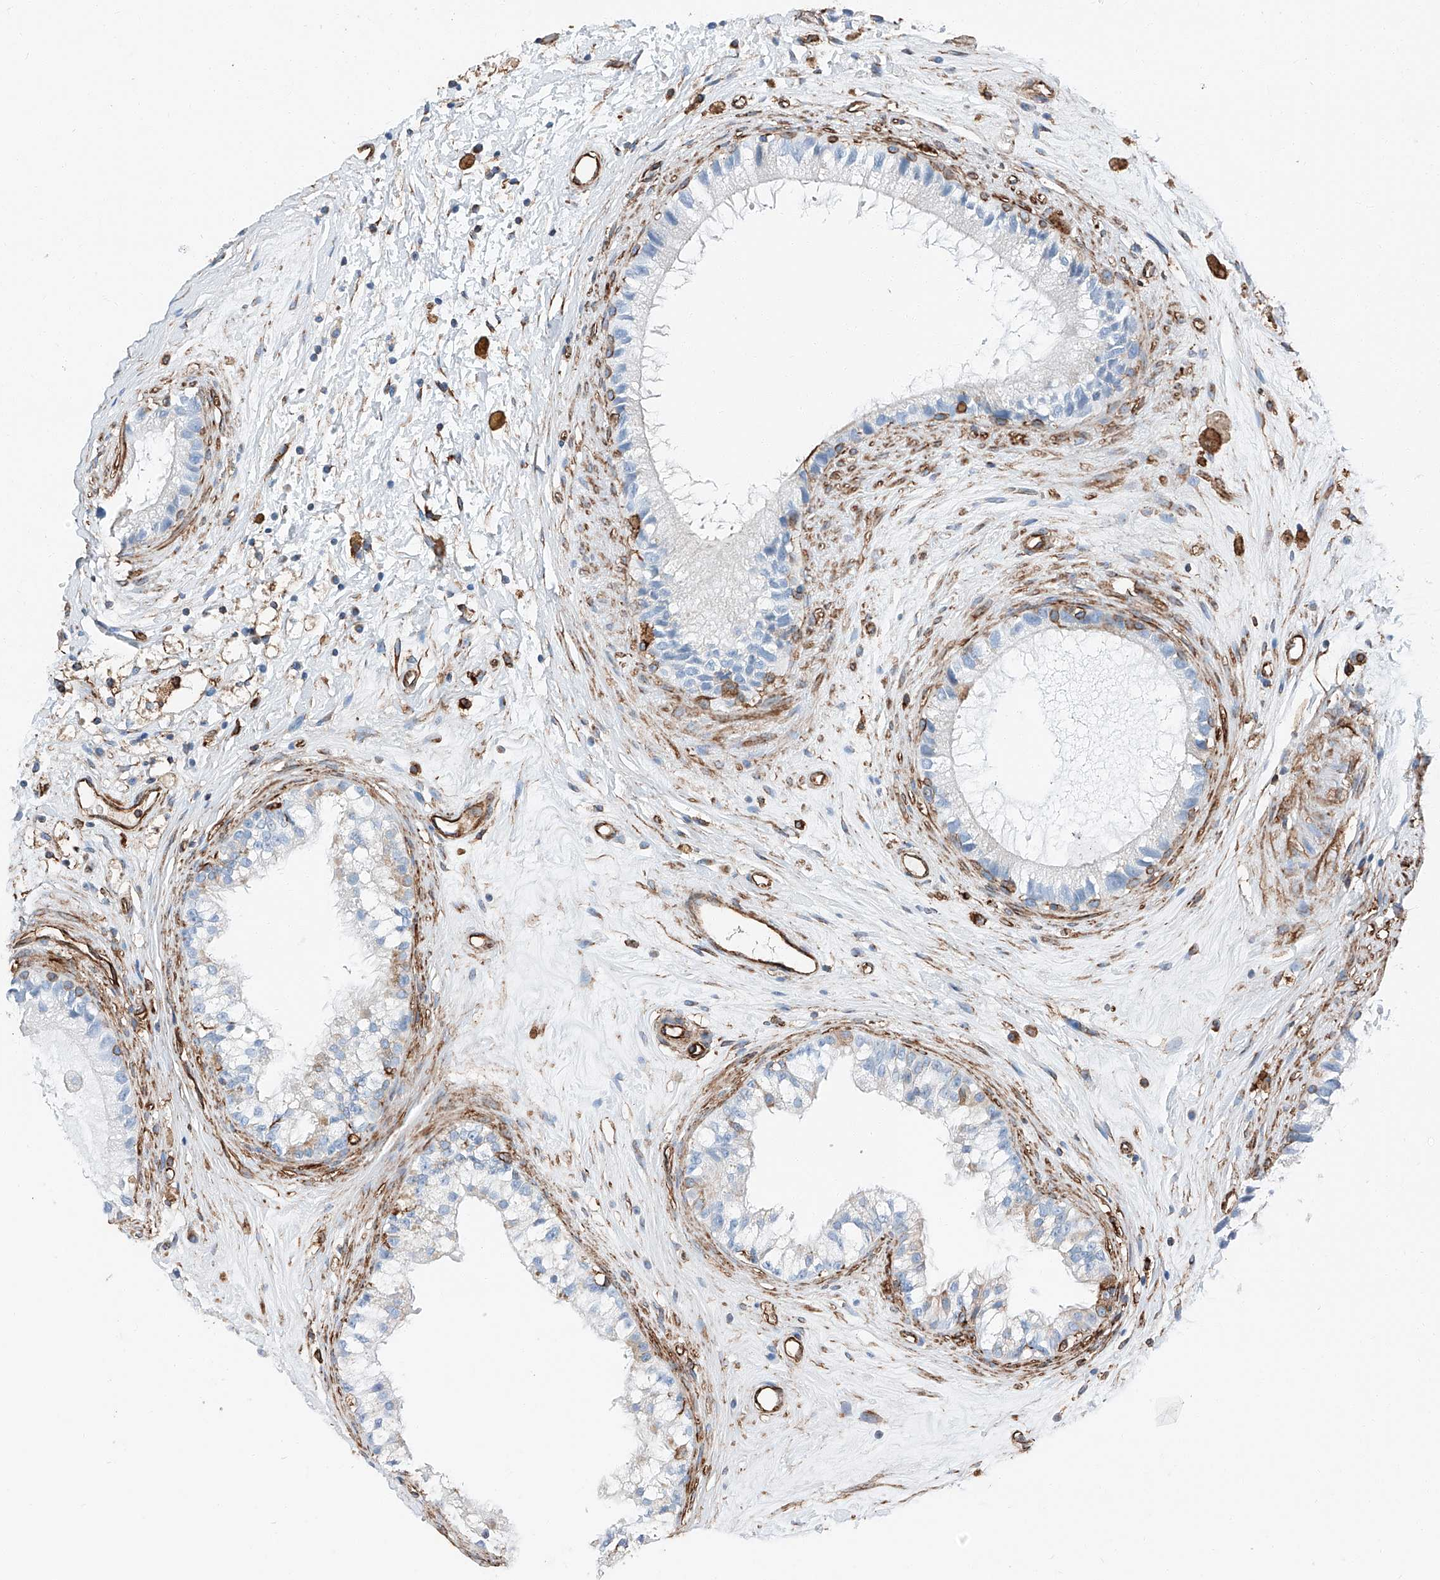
{"staining": {"intensity": "negative", "quantity": "none", "location": "none"}, "tissue": "epididymis", "cell_type": "Glandular cells", "image_type": "normal", "snomed": [{"axis": "morphology", "description": "Normal tissue, NOS"}, {"axis": "topography", "description": "Epididymis"}], "caption": "An immunohistochemistry photomicrograph of benign epididymis is shown. There is no staining in glandular cells of epididymis.", "gene": "ZNF804A", "patient": {"sex": "male", "age": 80}}